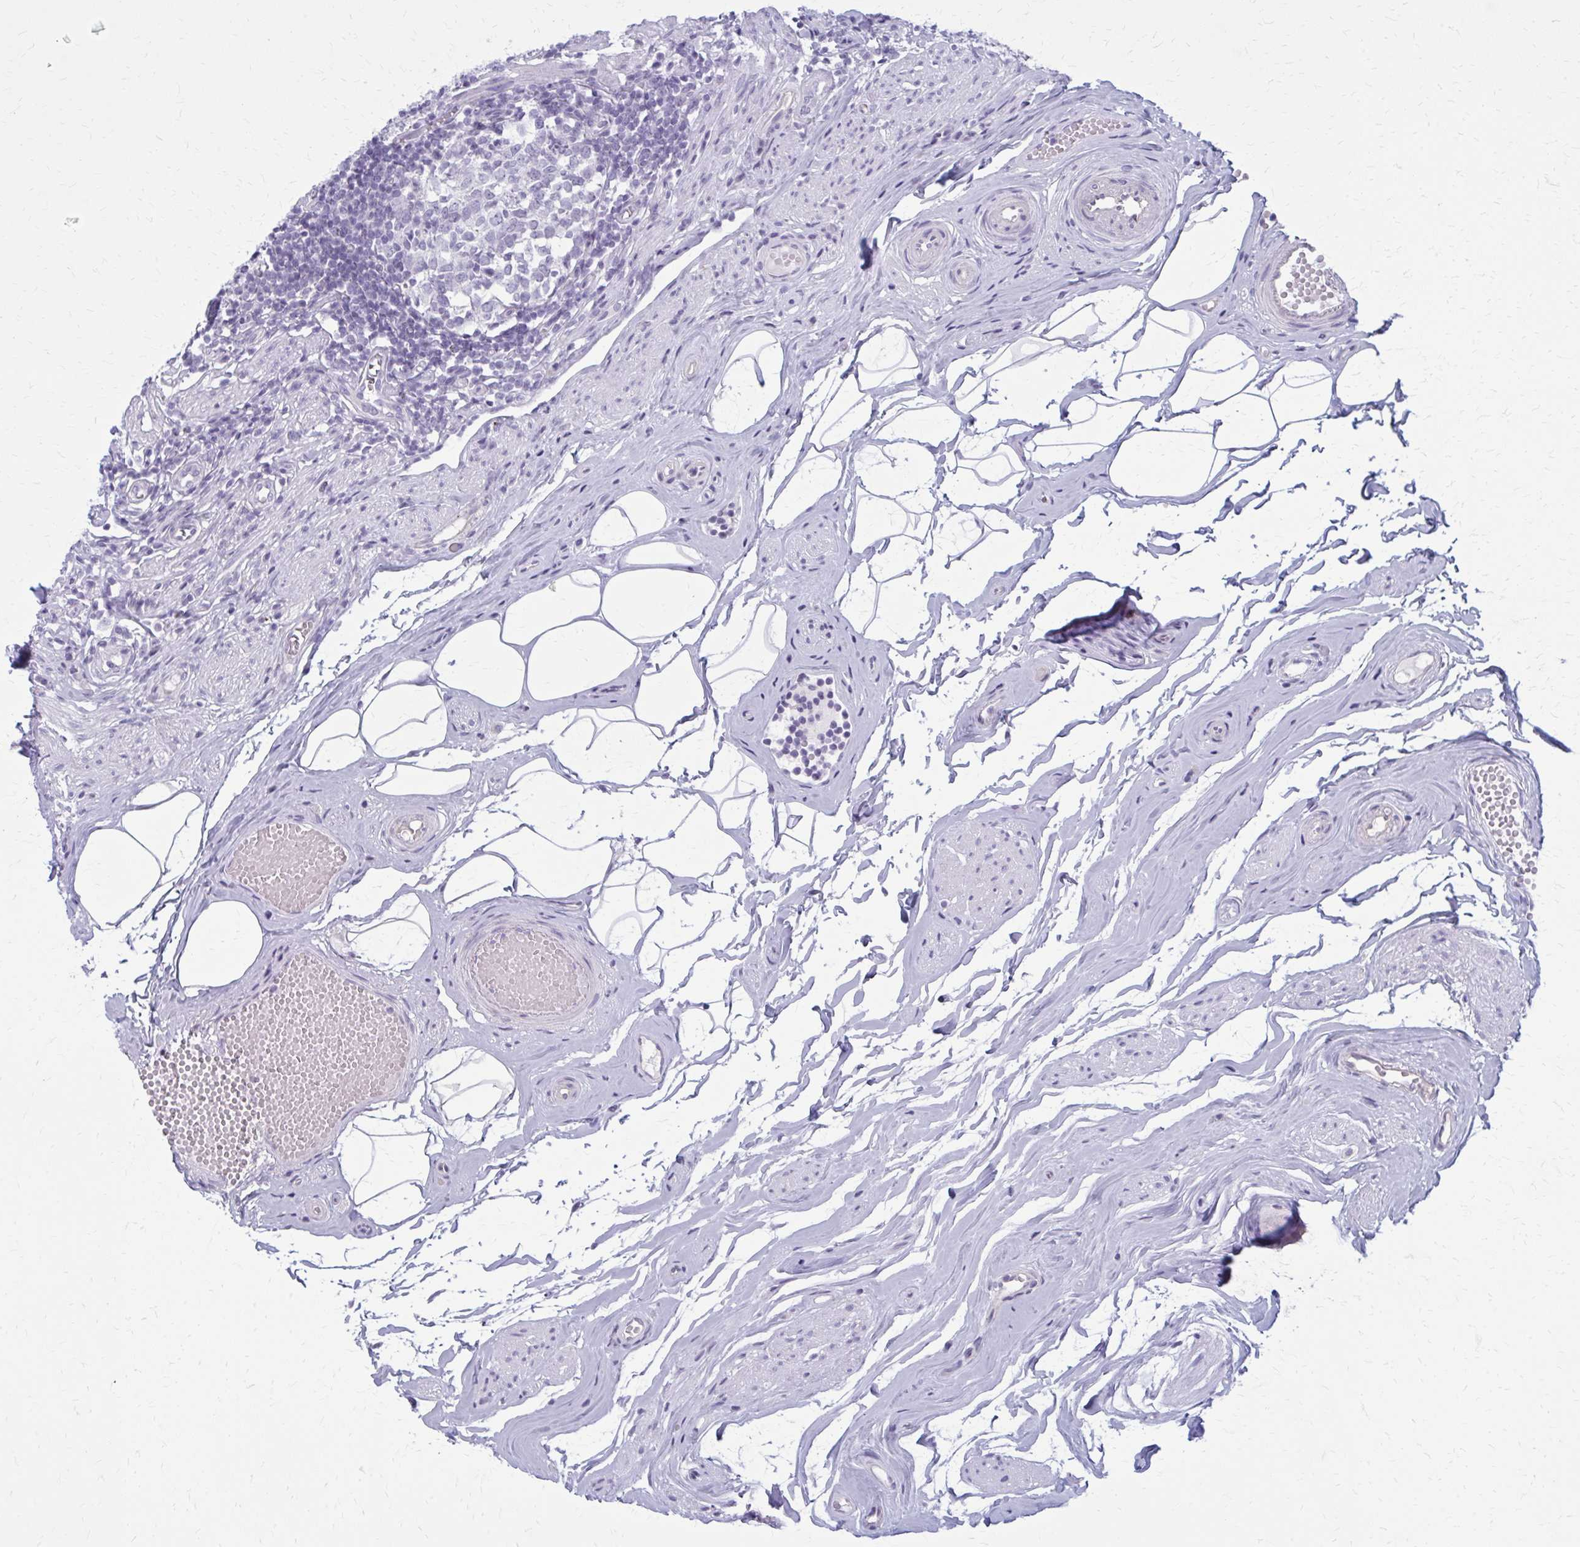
{"staining": {"intensity": "negative", "quantity": "none", "location": "none"}, "tissue": "appendix", "cell_type": "Glandular cells", "image_type": "normal", "snomed": [{"axis": "morphology", "description": "Normal tissue, NOS"}, {"axis": "topography", "description": "Appendix"}], "caption": "This is an immunohistochemistry (IHC) image of unremarkable appendix. There is no staining in glandular cells.", "gene": "CASQ2", "patient": {"sex": "female", "age": 56}}